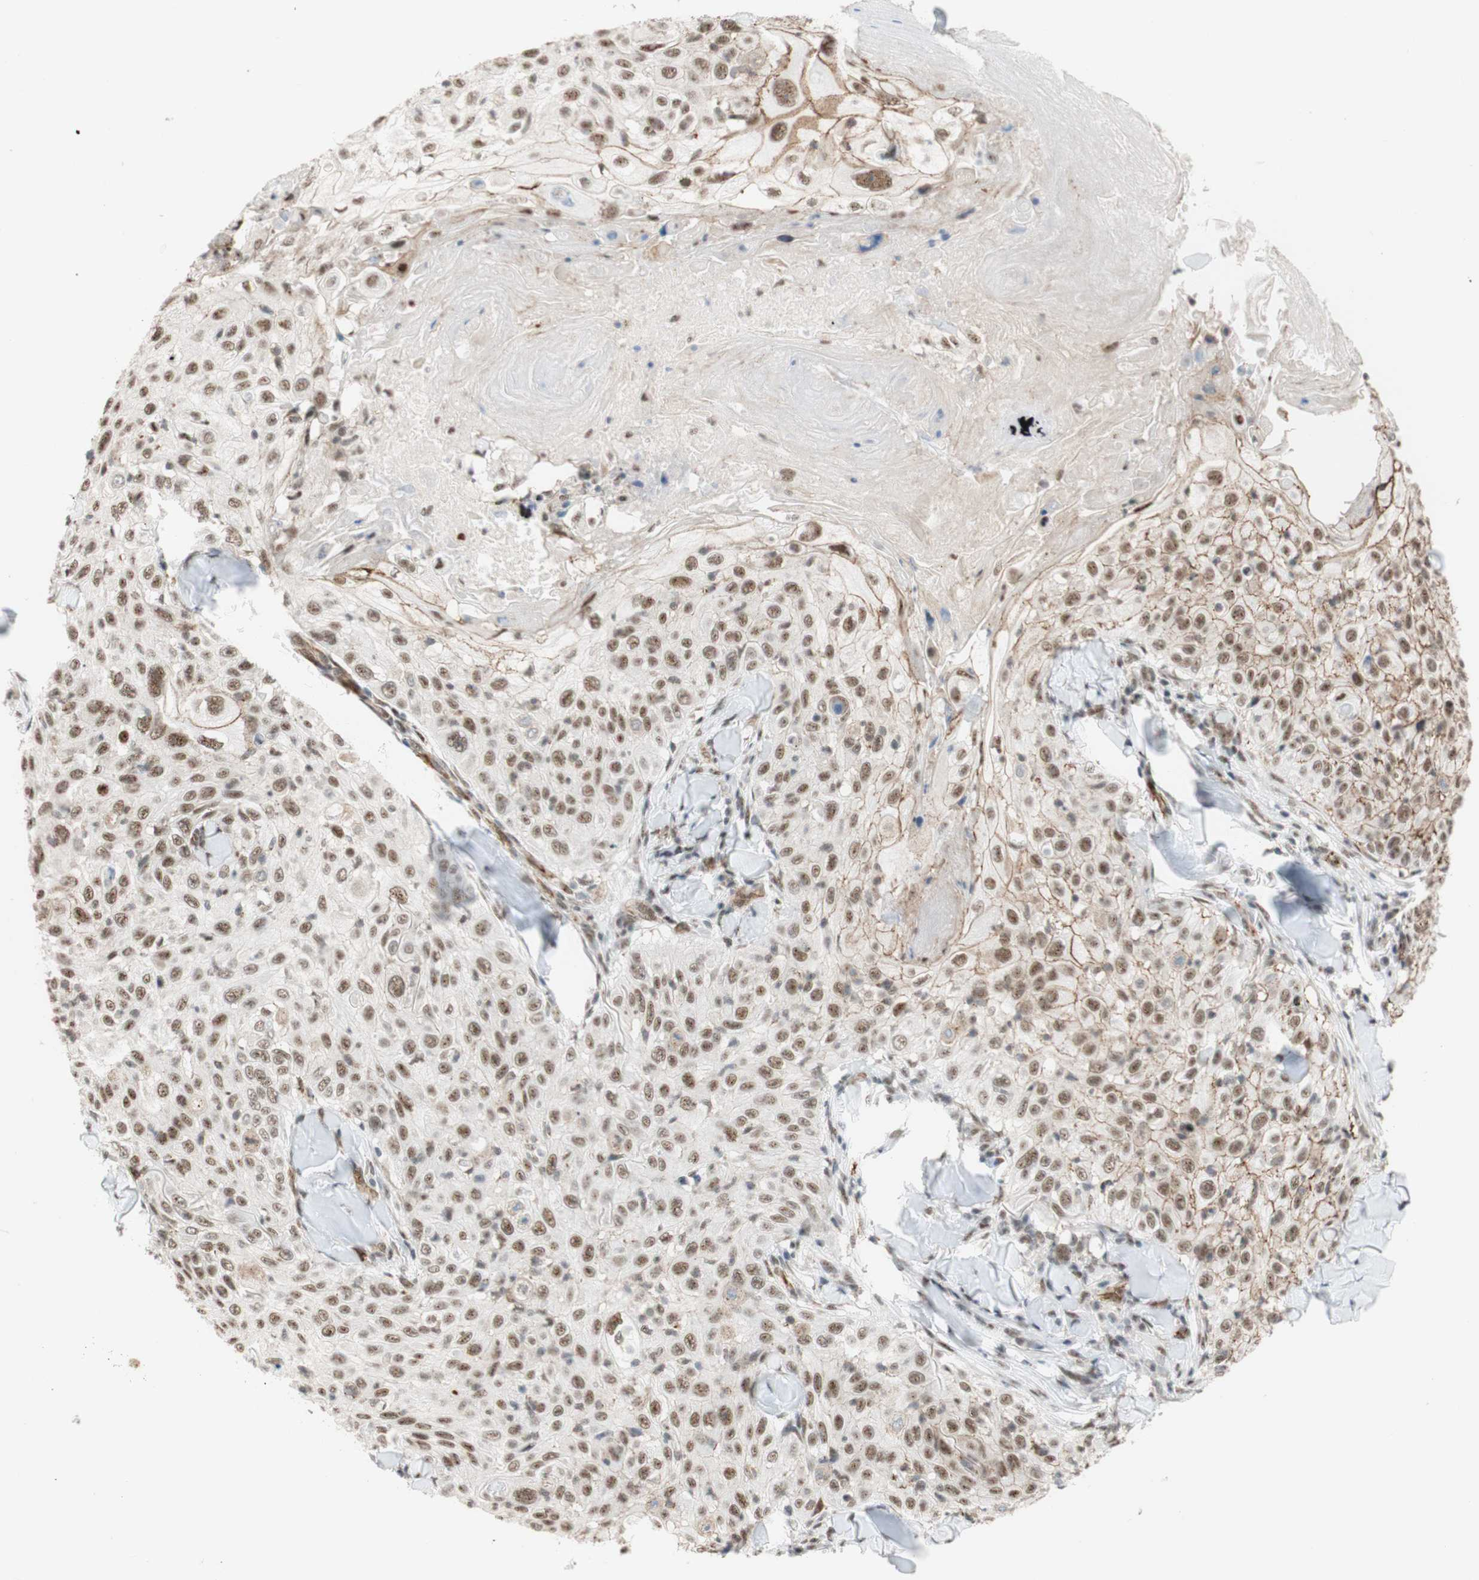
{"staining": {"intensity": "moderate", "quantity": ">75%", "location": "nuclear"}, "tissue": "skin cancer", "cell_type": "Tumor cells", "image_type": "cancer", "snomed": [{"axis": "morphology", "description": "Squamous cell carcinoma, NOS"}, {"axis": "topography", "description": "Skin"}], "caption": "Human skin cancer (squamous cell carcinoma) stained with a protein marker shows moderate staining in tumor cells.", "gene": "SAP18", "patient": {"sex": "male", "age": 86}}